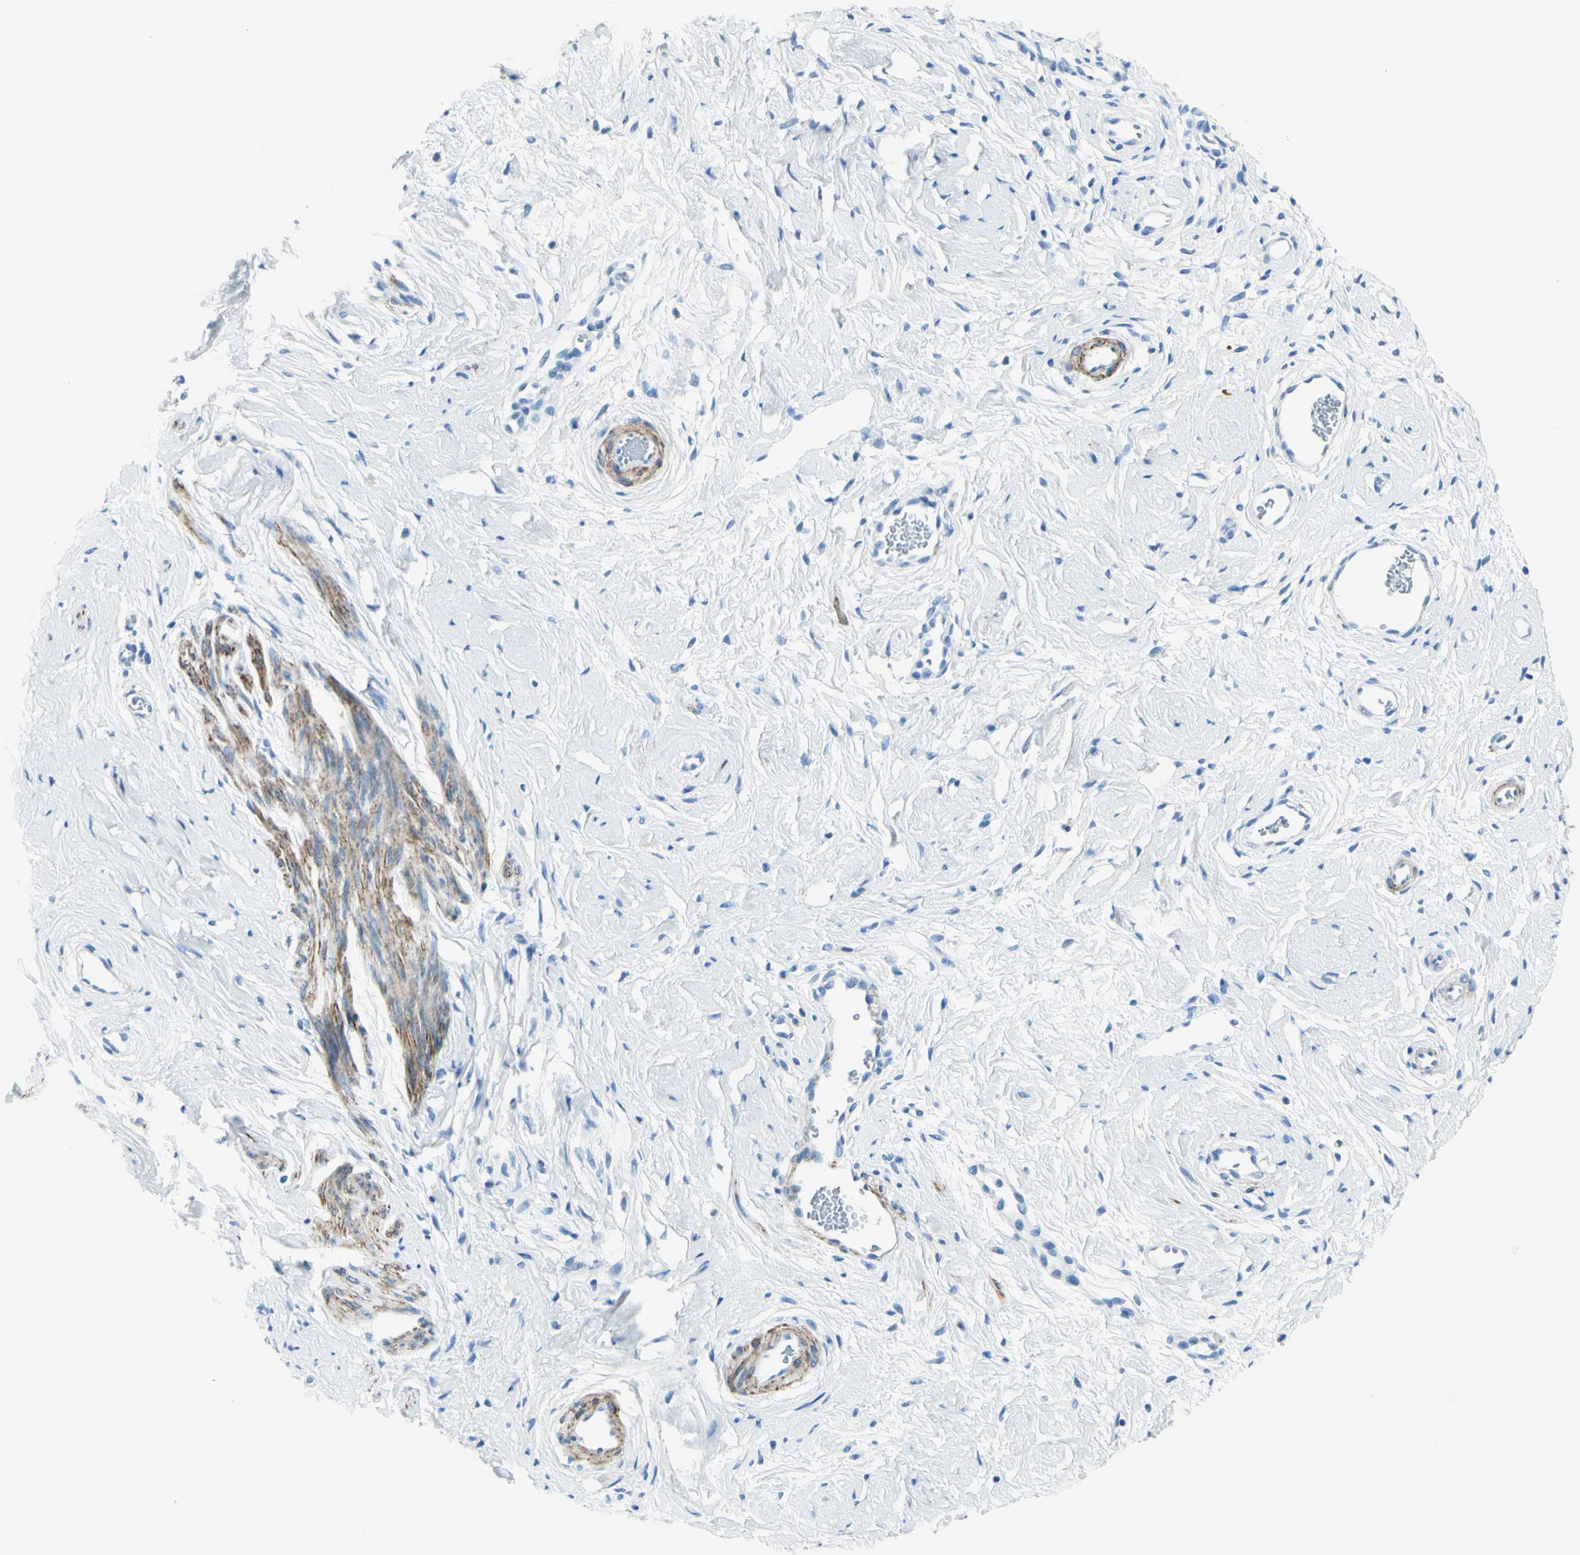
{"staining": {"intensity": "negative", "quantity": "none", "location": "none"}, "tissue": "cervix", "cell_type": "Squamous epithelial cells", "image_type": "normal", "snomed": [{"axis": "morphology", "description": "Normal tissue, NOS"}, {"axis": "topography", "description": "Cervix"}], "caption": "The image displays no significant expression in squamous epithelial cells of cervix. Nuclei are stained in blue.", "gene": "CDH15", "patient": {"sex": "female", "age": 65}}